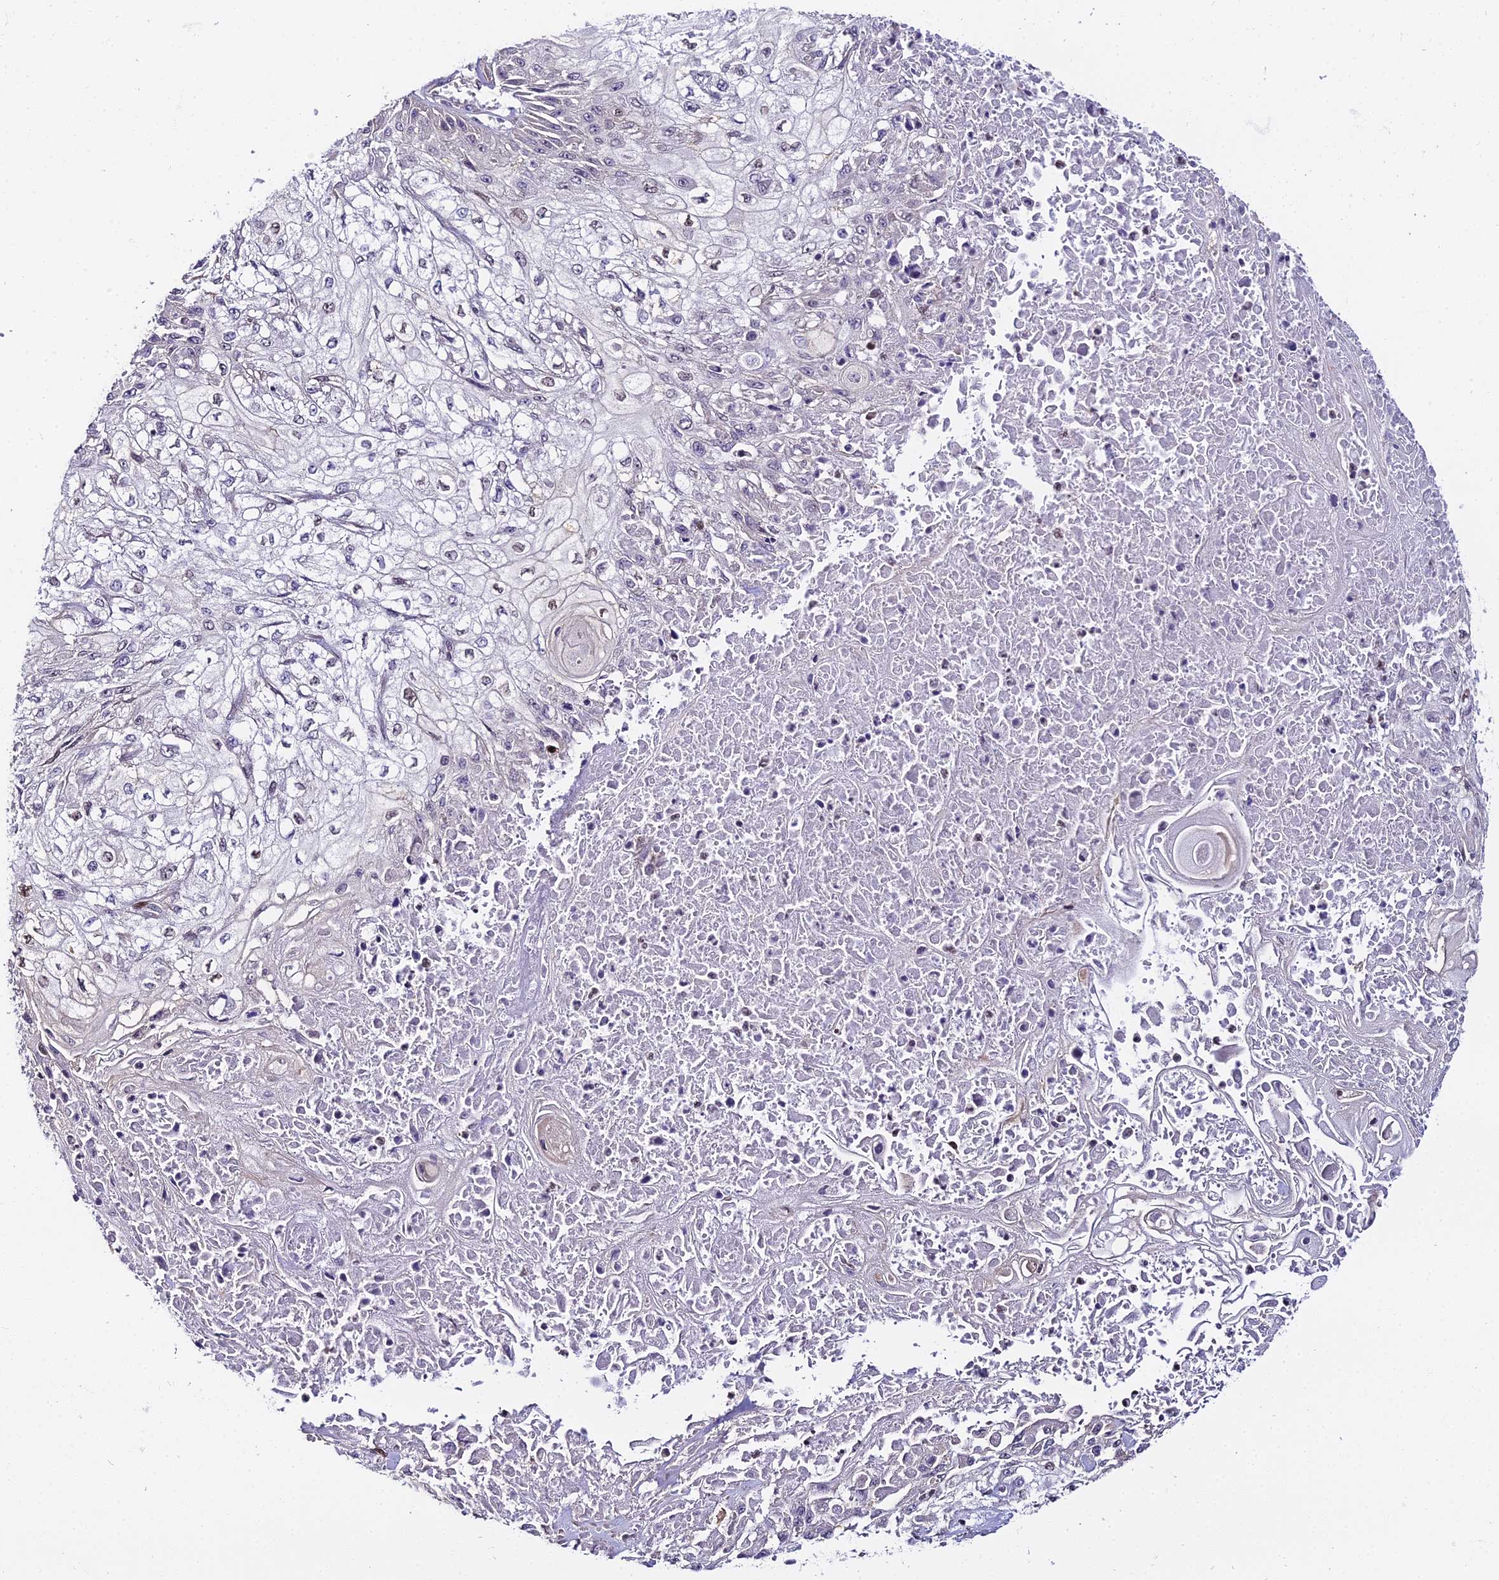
{"staining": {"intensity": "negative", "quantity": "none", "location": "none"}, "tissue": "skin cancer", "cell_type": "Tumor cells", "image_type": "cancer", "snomed": [{"axis": "morphology", "description": "Squamous cell carcinoma, NOS"}, {"axis": "morphology", "description": "Squamous cell carcinoma, metastatic, NOS"}, {"axis": "topography", "description": "Skin"}, {"axis": "topography", "description": "Lymph node"}], "caption": "This is a micrograph of immunohistochemistry staining of skin cancer (metastatic squamous cell carcinoma), which shows no positivity in tumor cells.", "gene": "ZNF707", "patient": {"sex": "male", "age": 75}}